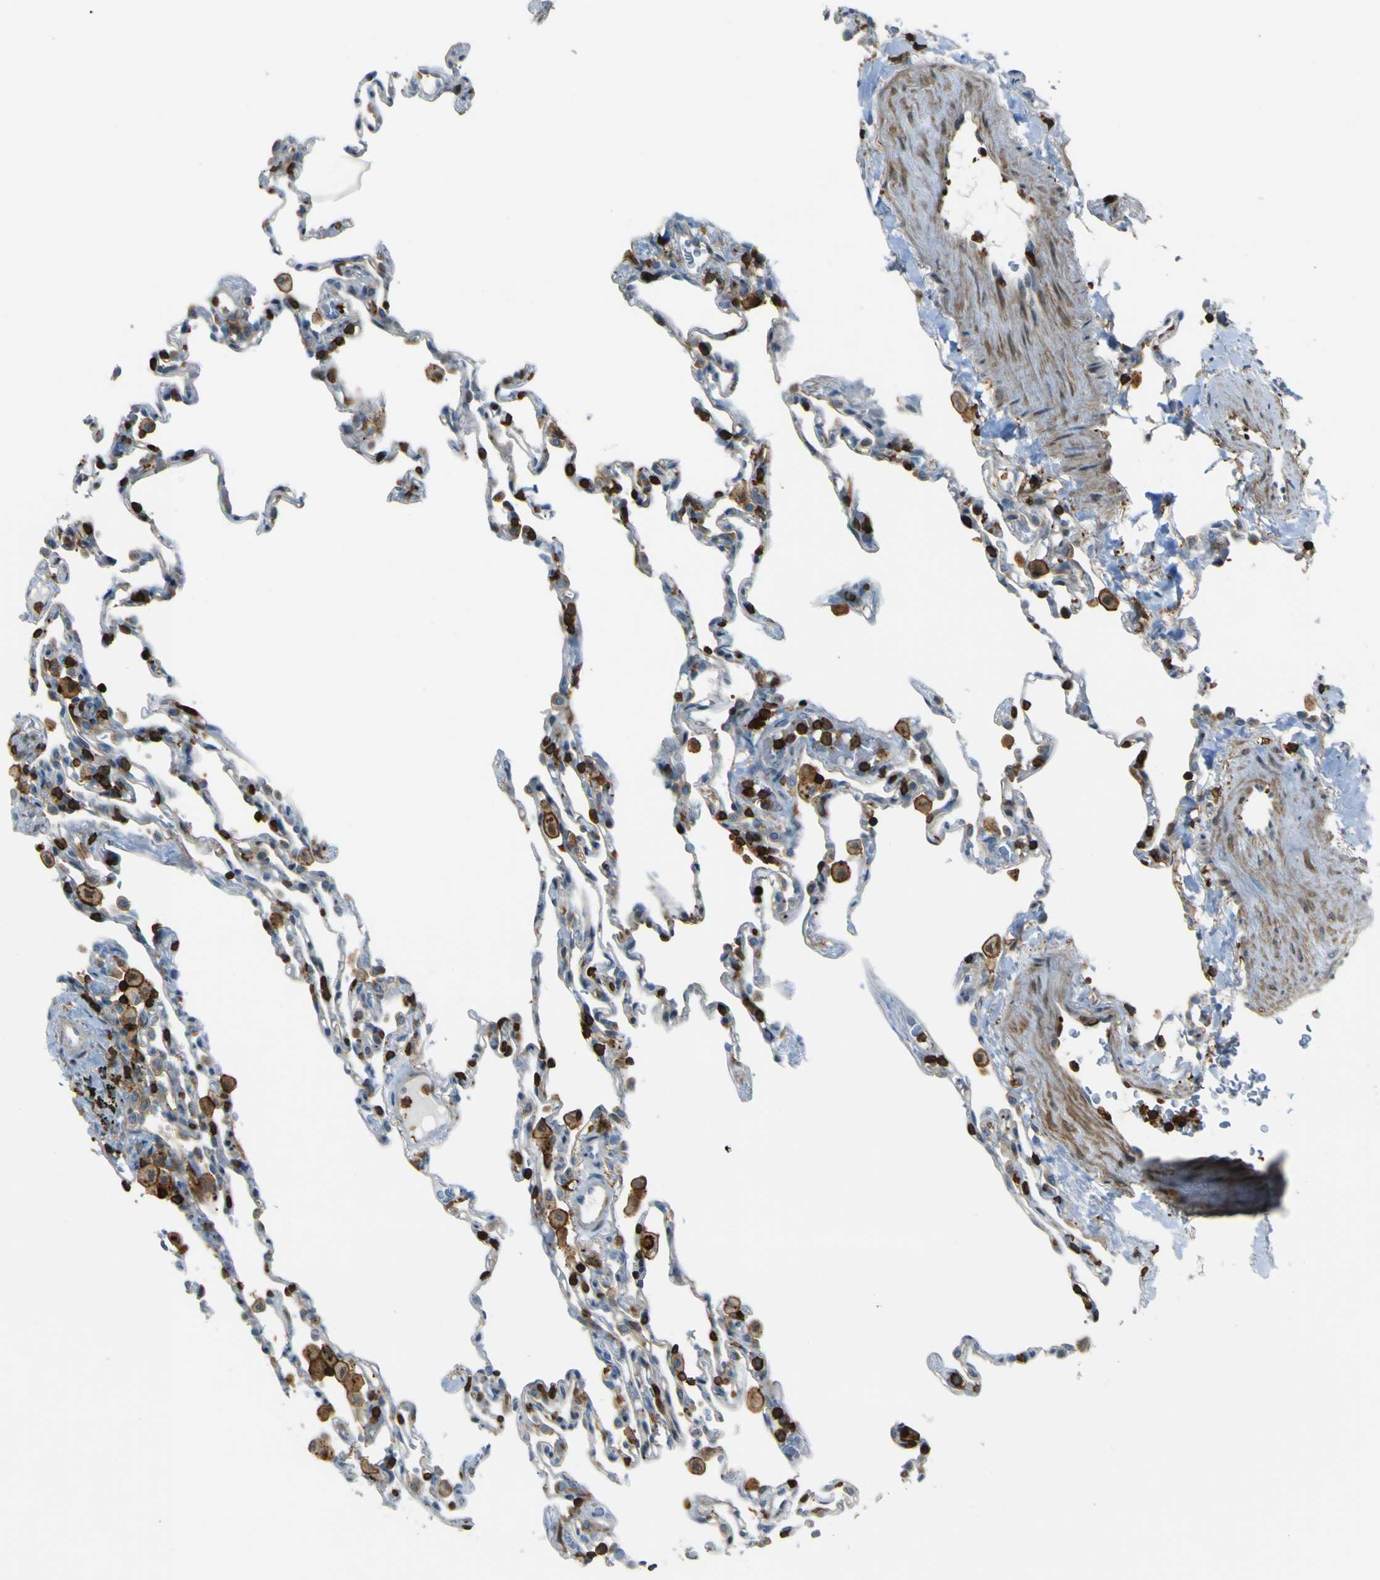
{"staining": {"intensity": "negative", "quantity": "none", "location": "none"}, "tissue": "lung", "cell_type": "Alveolar cells", "image_type": "normal", "snomed": [{"axis": "morphology", "description": "Normal tissue, NOS"}, {"axis": "topography", "description": "Lung"}], "caption": "This is a histopathology image of IHC staining of unremarkable lung, which shows no positivity in alveolar cells. The staining is performed using DAB (3,3'-diaminobenzidine) brown chromogen with nuclei counter-stained in using hematoxylin.", "gene": "PCDHB5", "patient": {"sex": "male", "age": 59}}